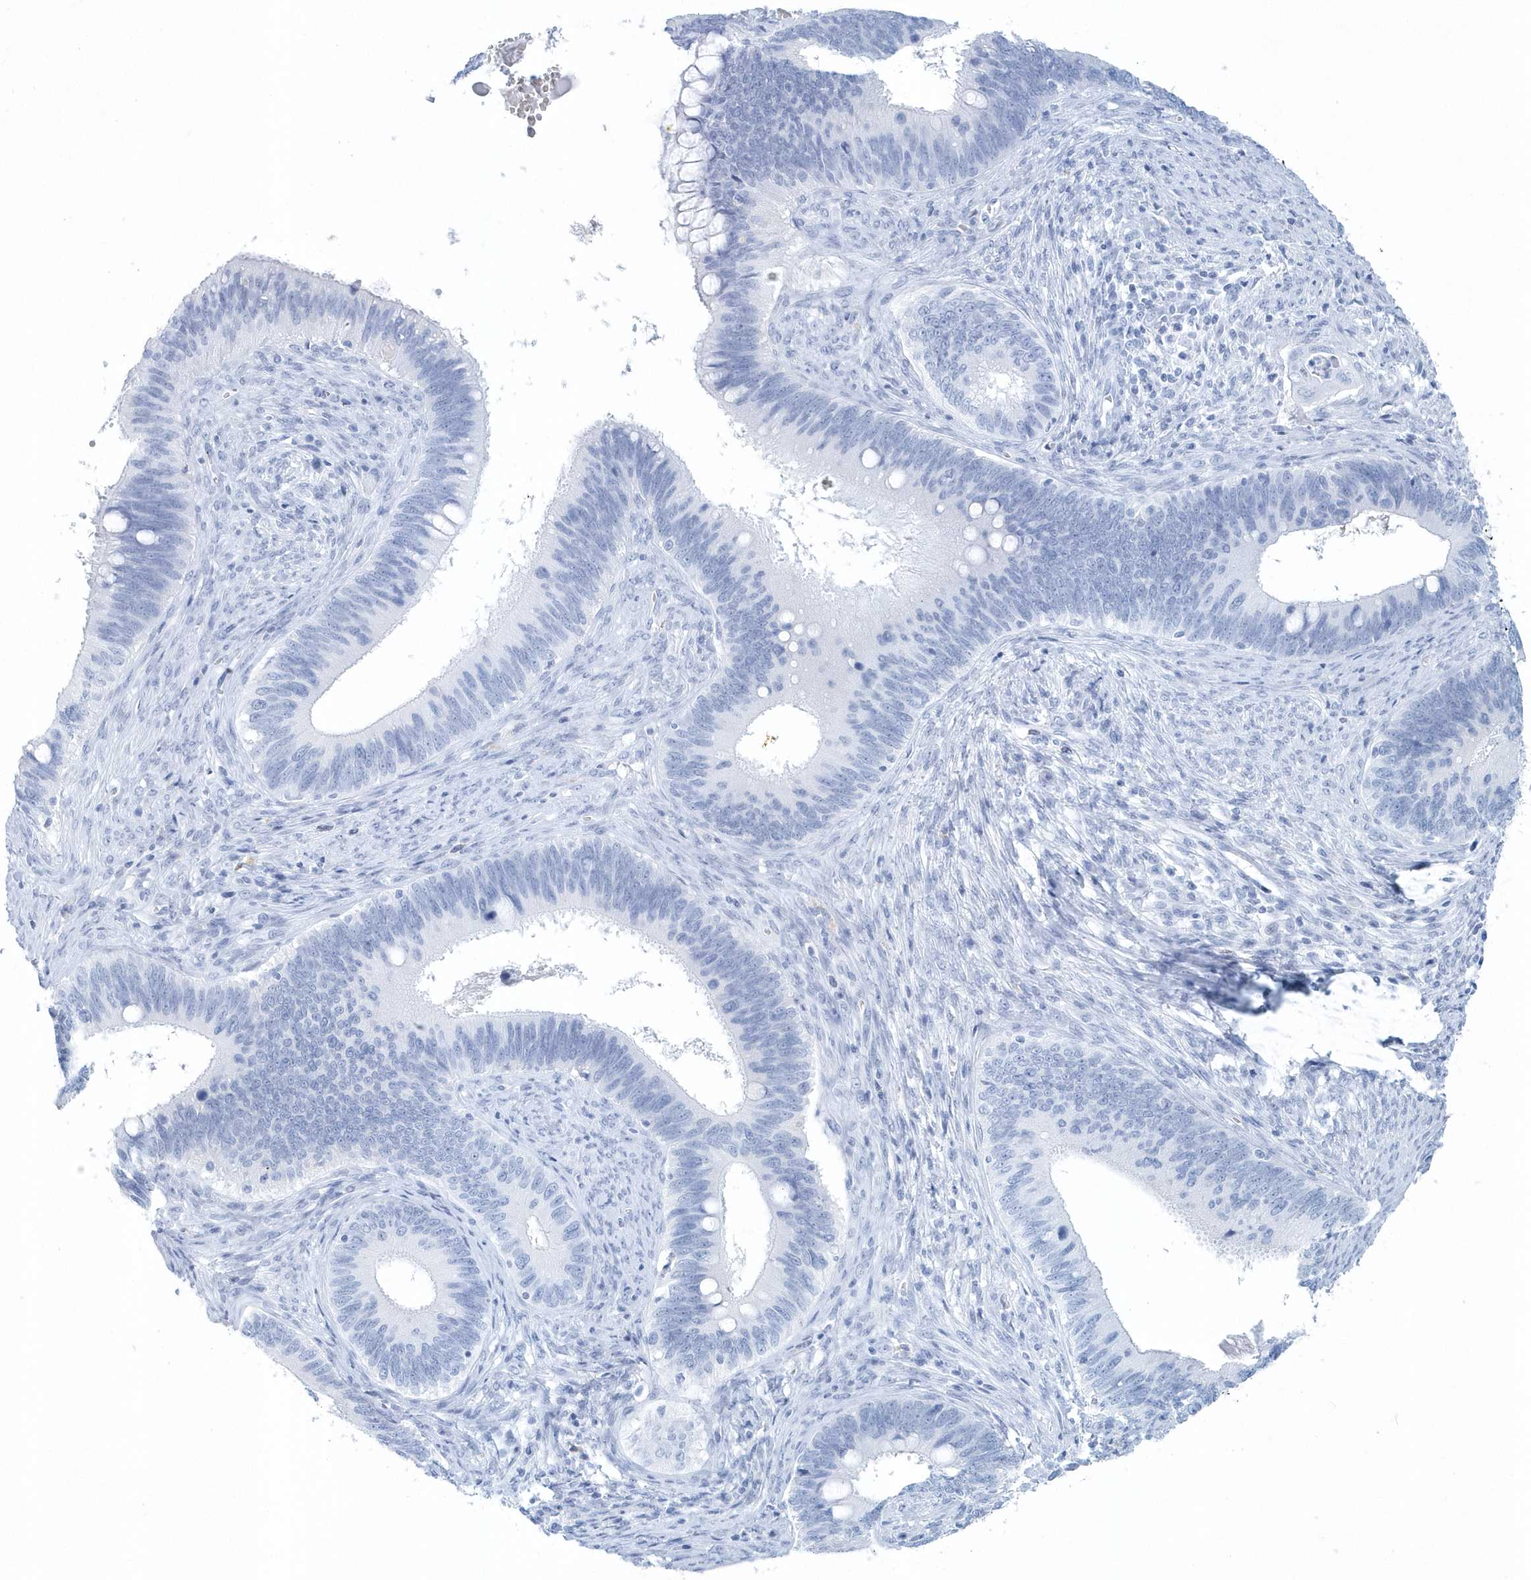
{"staining": {"intensity": "negative", "quantity": "none", "location": "none"}, "tissue": "cervical cancer", "cell_type": "Tumor cells", "image_type": "cancer", "snomed": [{"axis": "morphology", "description": "Adenocarcinoma, NOS"}, {"axis": "topography", "description": "Cervix"}], "caption": "Photomicrograph shows no protein expression in tumor cells of cervical adenocarcinoma tissue. Nuclei are stained in blue.", "gene": "PTPRO", "patient": {"sex": "female", "age": 42}}